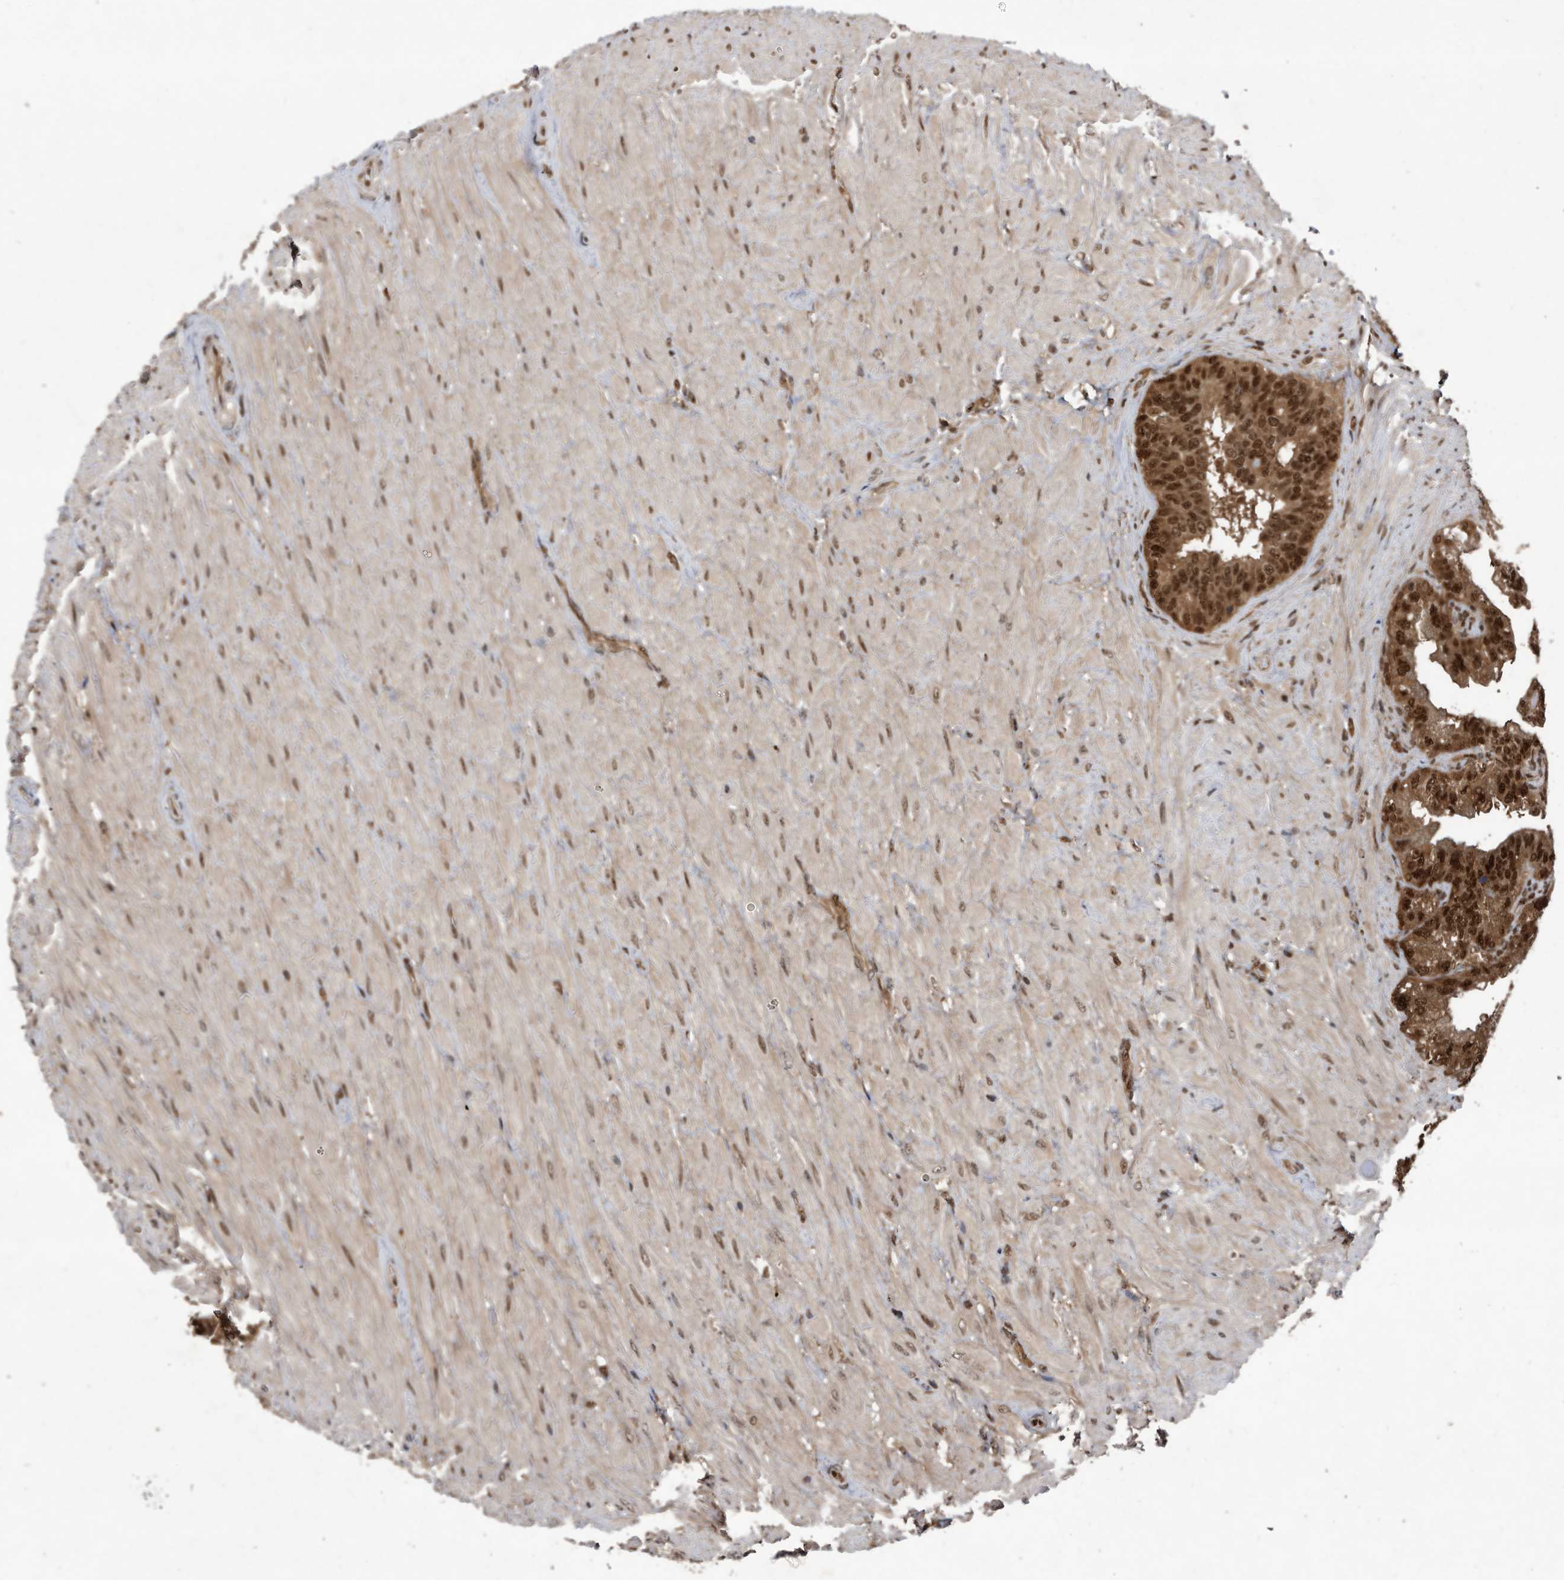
{"staining": {"intensity": "strong", "quantity": ">75%", "location": "cytoplasmic/membranous,nuclear"}, "tissue": "seminal vesicle", "cell_type": "Glandular cells", "image_type": "normal", "snomed": [{"axis": "morphology", "description": "Normal tissue, NOS"}, {"axis": "topography", "description": "Seminal veicle"}, {"axis": "topography", "description": "Peripheral nerve tissue"}], "caption": "Brown immunohistochemical staining in normal human seminal vesicle exhibits strong cytoplasmic/membranous,nuclear positivity in approximately >75% of glandular cells.", "gene": "RAD23B", "patient": {"sex": "male", "age": 63}}